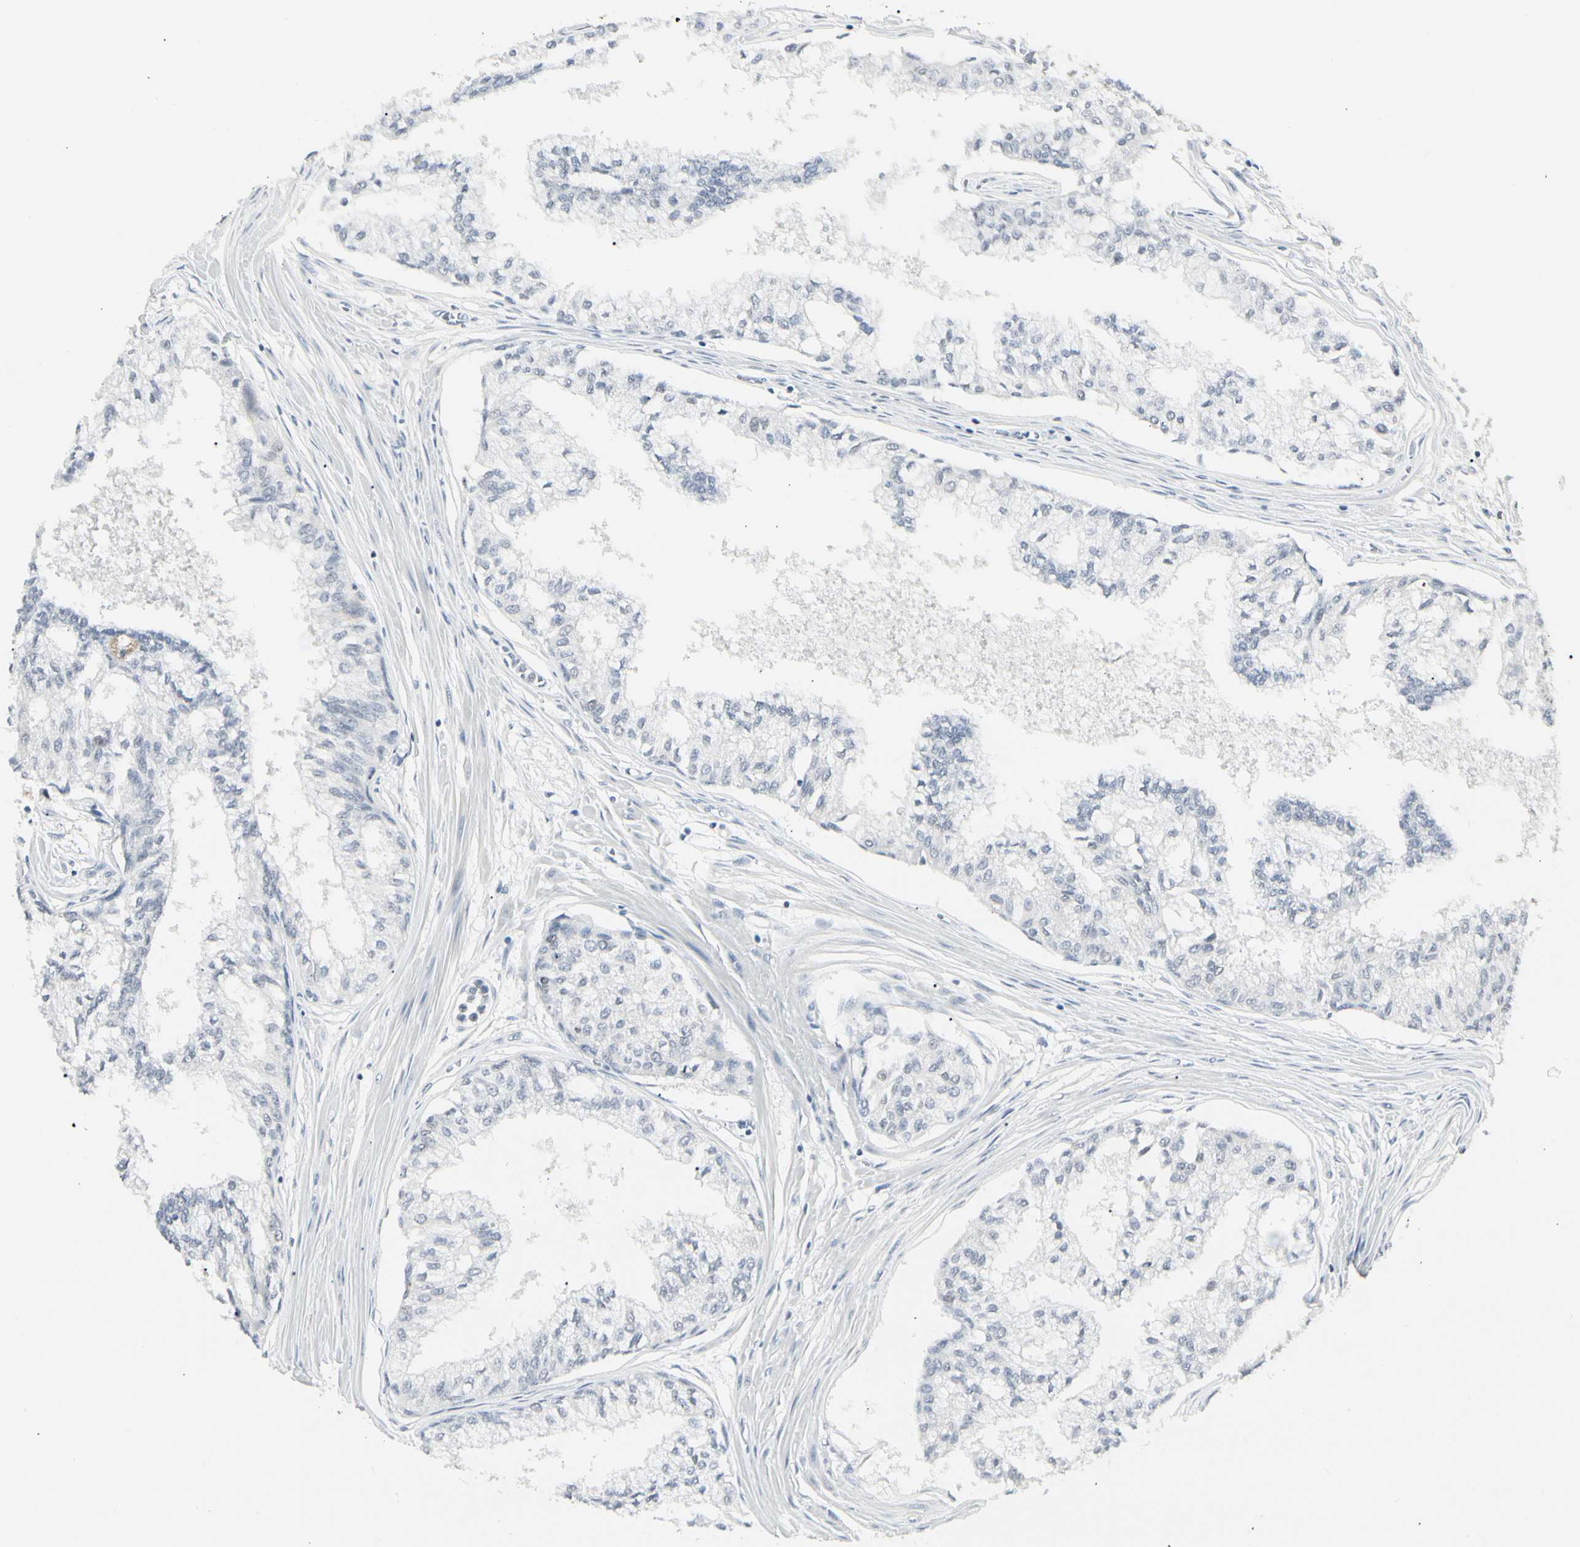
{"staining": {"intensity": "moderate", "quantity": ">75%", "location": "nuclear"}, "tissue": "prostate", "cell_type": "Glandular cells", "image_type": "normal", "snomed": [{"axis": "morphology", "description": "Normal tissue, NOS"}, {"axis": "topography", "description": "Prostate"}, {"axis": "topography", "description": "Seminal veicle"}], "caption": "Immunohistochemistry micrograph of unremarkable prostate stained for a protein (brown), which demonstrates medium levels of moderate nuclear positivity in about >75% of glandular cells.", "gene": "ZBTB7B", "patient": {"sex": "male", "age": 60}}